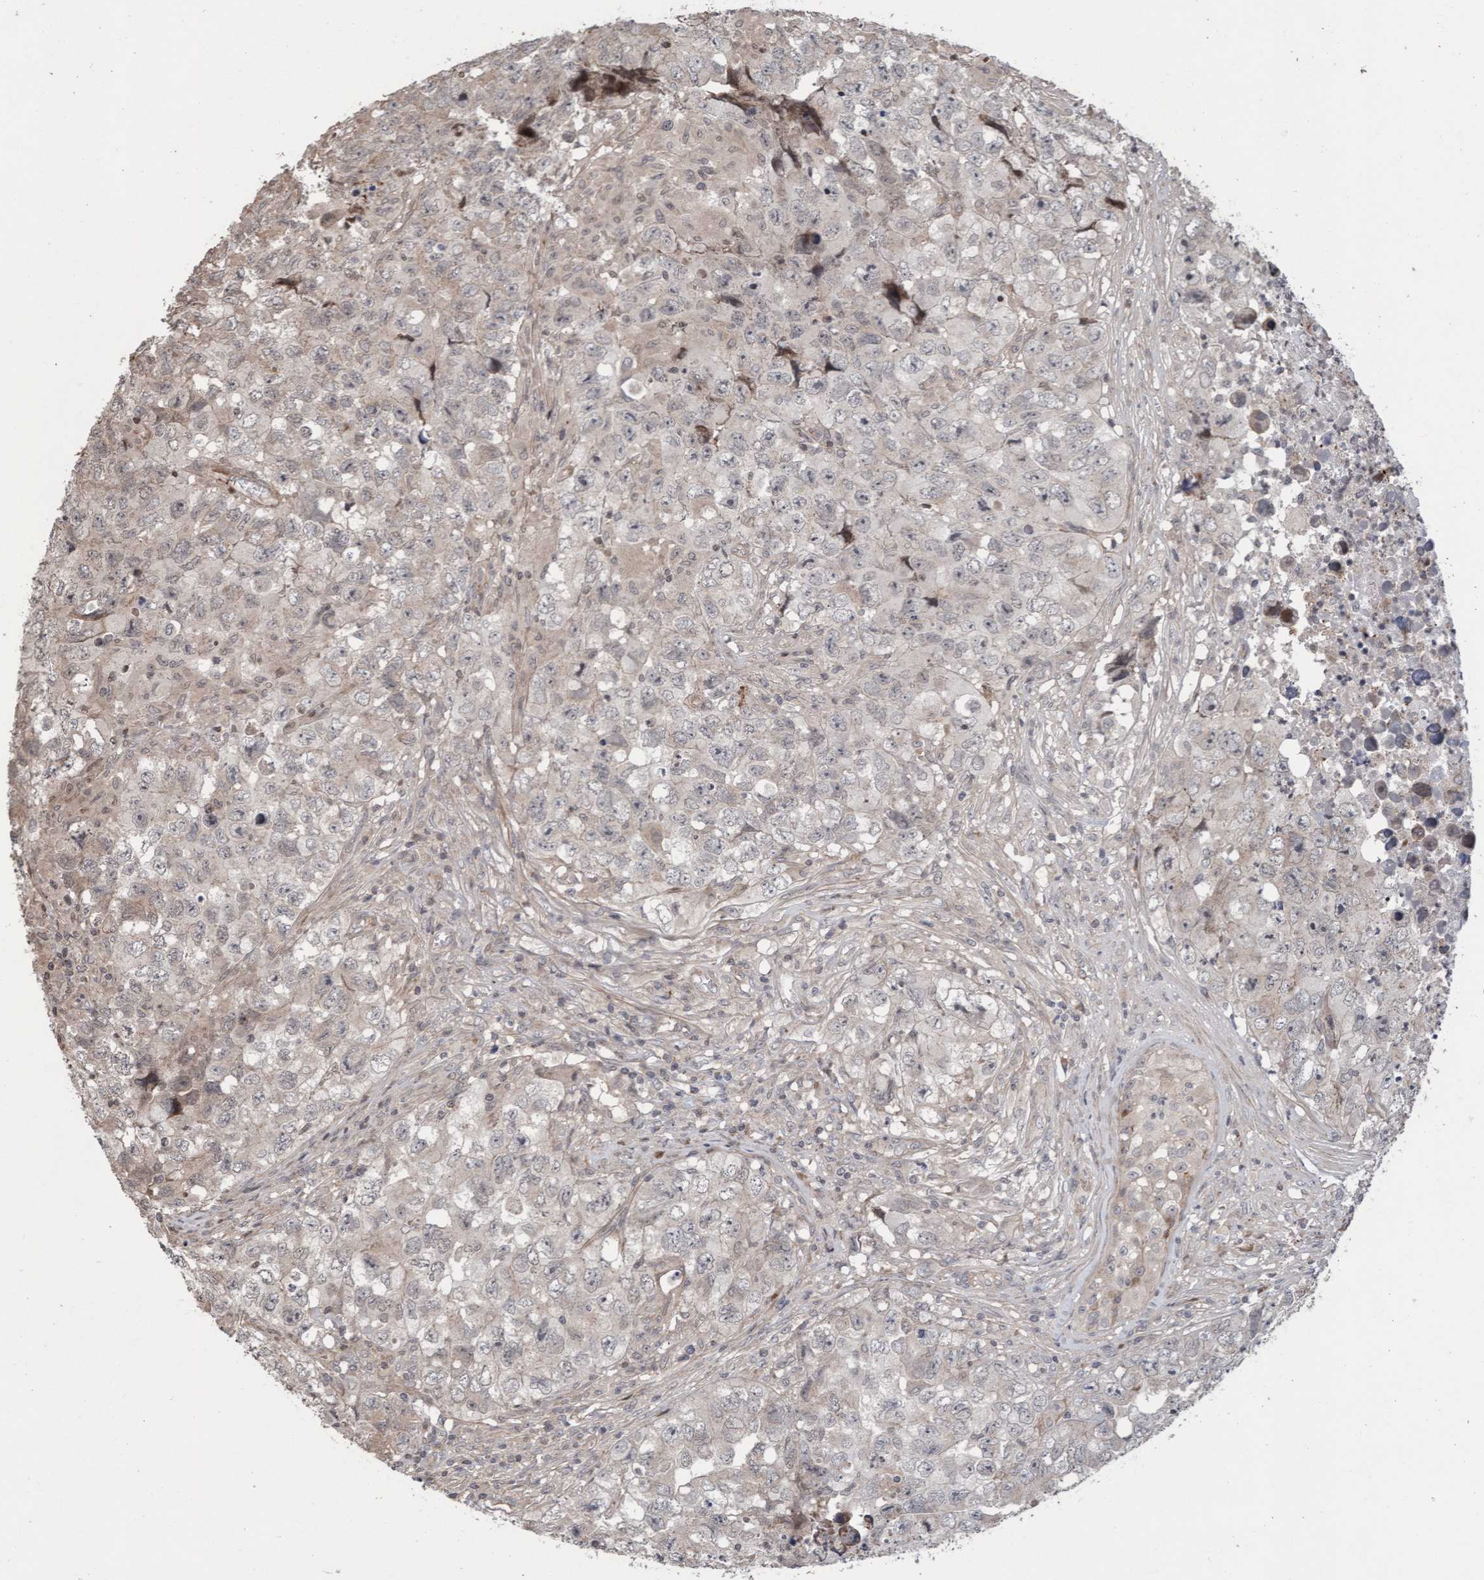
{"staining": {"intensity": "weak", "quantity": "<25%", "location": "cytoplasmic/membranous"}, "tissue": "testis cancer", "cell_type": "Tumor cells", "image_type": "cancer", "snomed": [{"axis": "morphology", "description": "Seminoma, NOS"}, {"axis": "morphology", "description": "Carcinoma, Embryonal, NOS"}, {"axis": "topography", "description": "Testis"}], "caption": "This is an immunohistochemistry image of testis seminoma. There is no staining in tumor cells.", "gene": "PECR", "patient": {"sex": "male", "age": 43}}